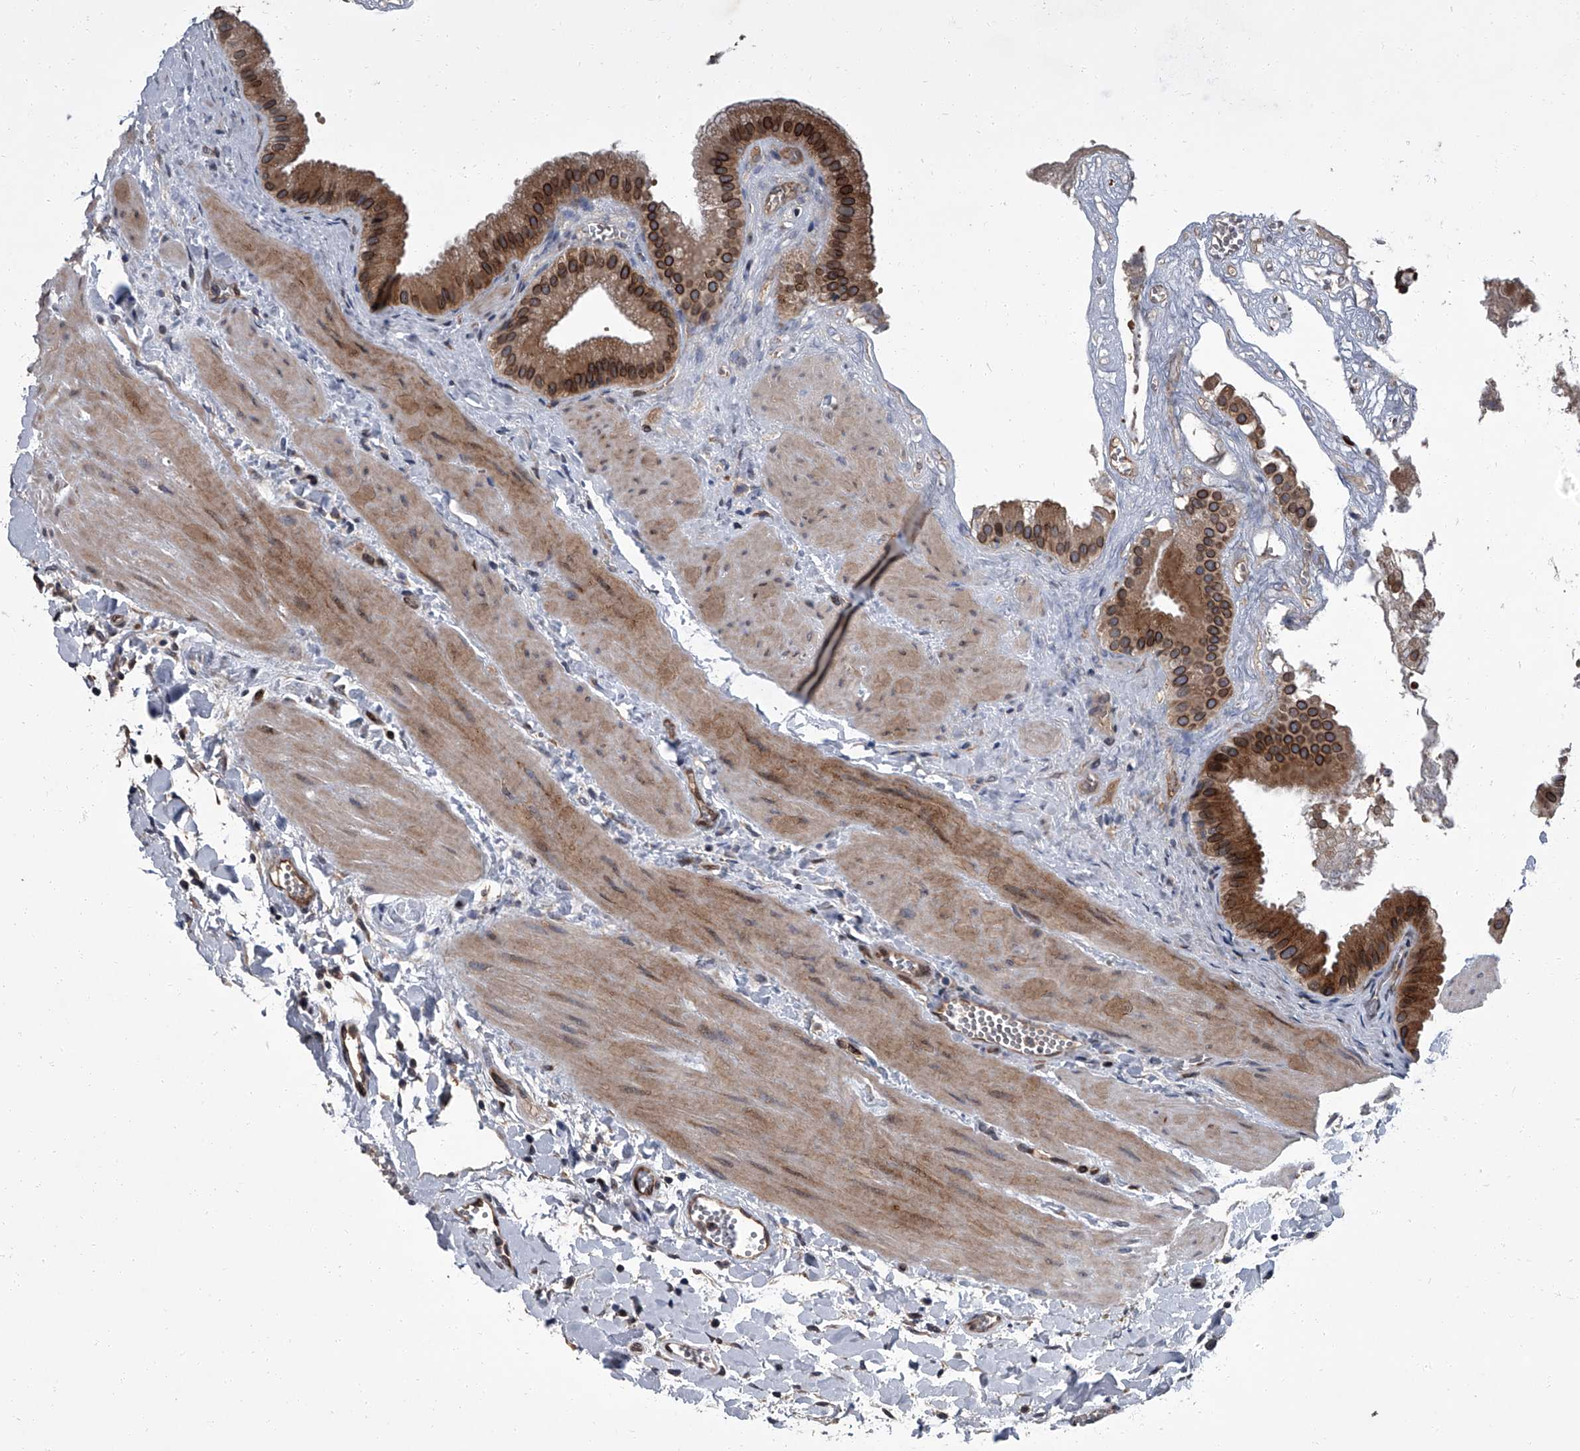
{"staining": {"intensity": "strong", "quantity": ">75%", "location": "cytoplasmic/membranous,nuclear"}, "tissue": "gallbladder", "cell_type": "Glandular cells", "image_type": "normal", "snomed": [{"axis": "morphology", "description": "Normal tissue, NOS"}, {"axis": "topography", "description": "Gallbladder"}], "caption": "Immunohistochemistry photomicrograph of benign human gallbladder stained for a protein (brown), which demonstrates high levels of strong cytoplasmic/membranous,nuclear positivity in approximately >75% of glandular cells.", "gene": "LRRC8C", "patient": {"sex": "male", "age": 55}}